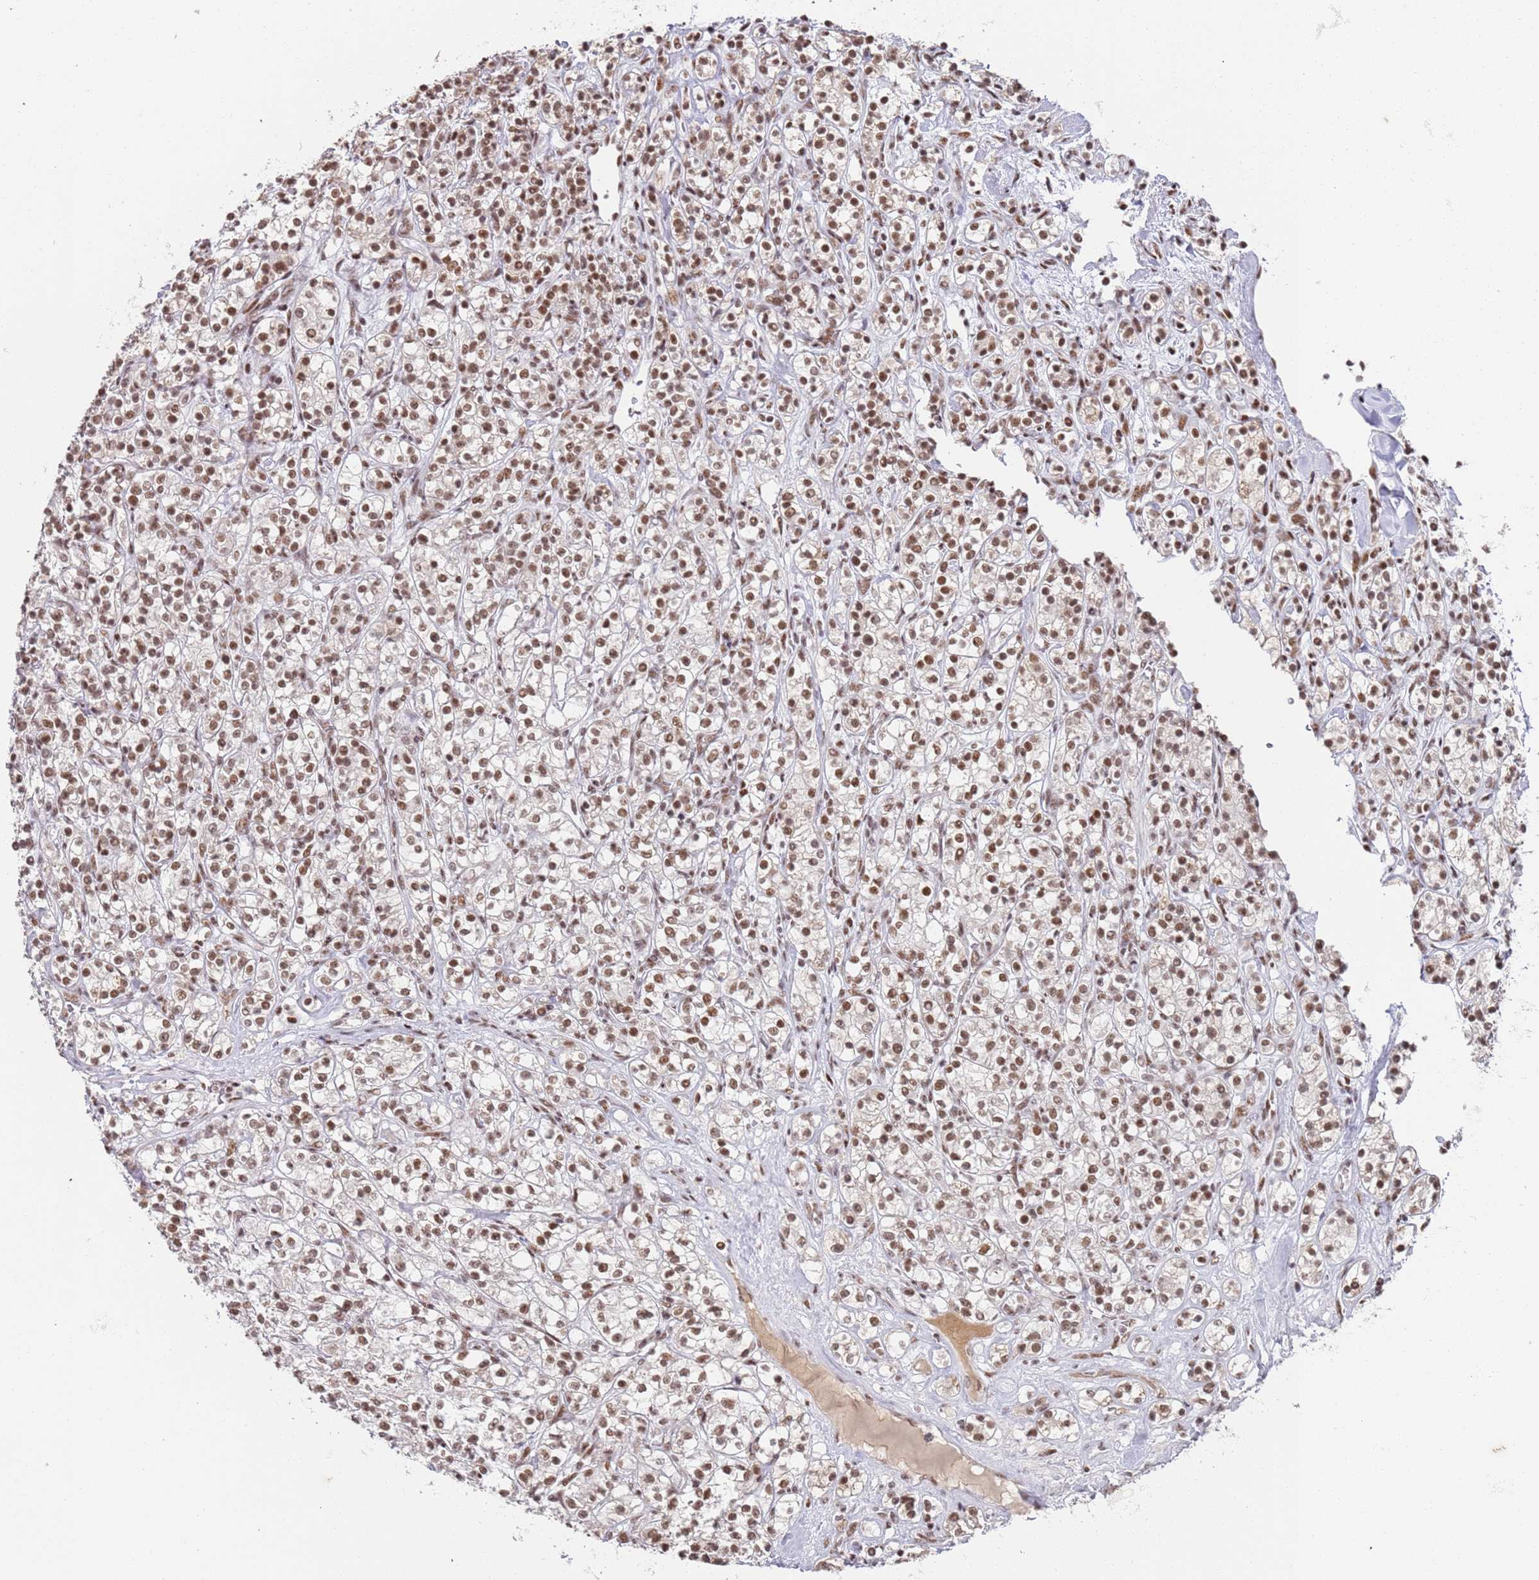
{"staining": {"intensity": "moderate", "quantity": ">75%", "location": "nuclear"}, "tissue": "renal cancer", "cell_type": "Tumor cells", "image_type": "cancer", "snomed": [{"axis": "morphology", "description": "Adenocarcinoma, NOS"}, {"axis": "topography", "description": "Kidney"}], "caption": "A histopathology image of renal cancer (adenocarcinoma) stained for a protein reveals moderate nuclear brown staining in tumor cells. (DAB (3,3'-diaminobenzidine) IHC with brightfield microscopy, high magnification).", "gene": "AKAP8L", "patient": {"sex": "male", "age": 77}}